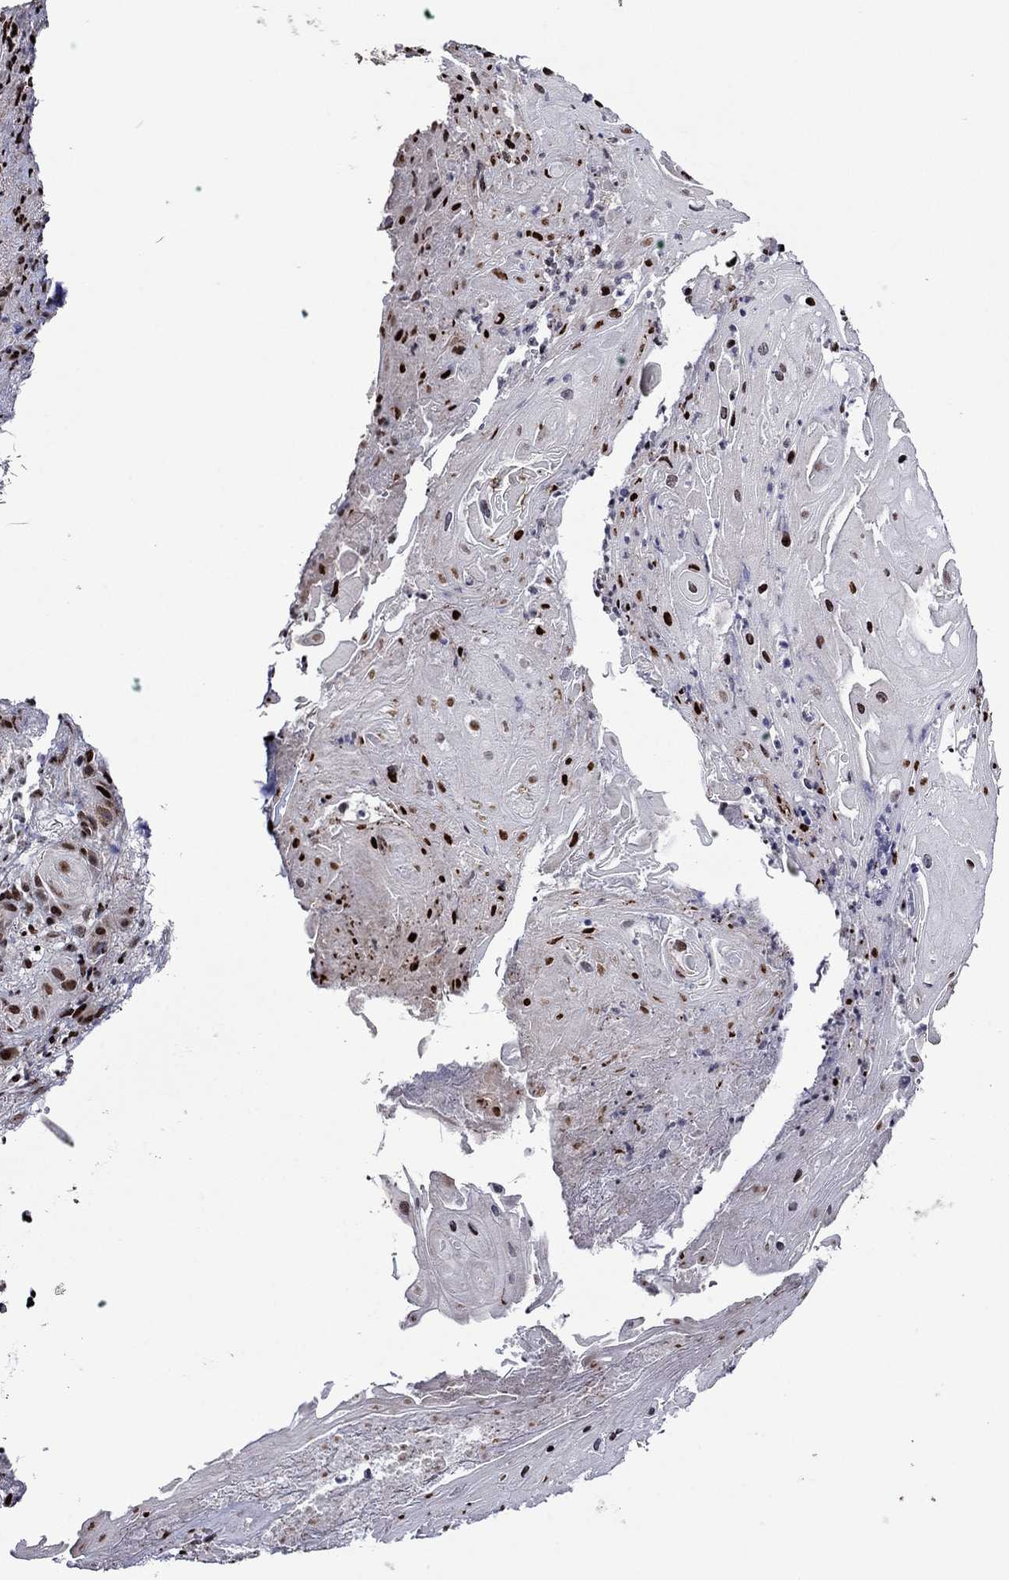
{"staining": {"intensity": "strong", "quantity": ">75%", "location": "nuclear"}, "tissue": "skin cancer", "cell_type": "Tumor cells", "image_type": "cancer", "snomed": [{"axis": "morphology", "description": "Squamous cell carcinoma, NOS"}, {"axis": "topography", "description": "Skin"}], "caption": "Immunohistochemistry of skin cancer (squamous cell carcinoma) demonstrates high levels of strong nuclear staining in about >75% of tumor cells.", "gene": "LIMK1", "patient": {"sex": "male", "age": 62}}